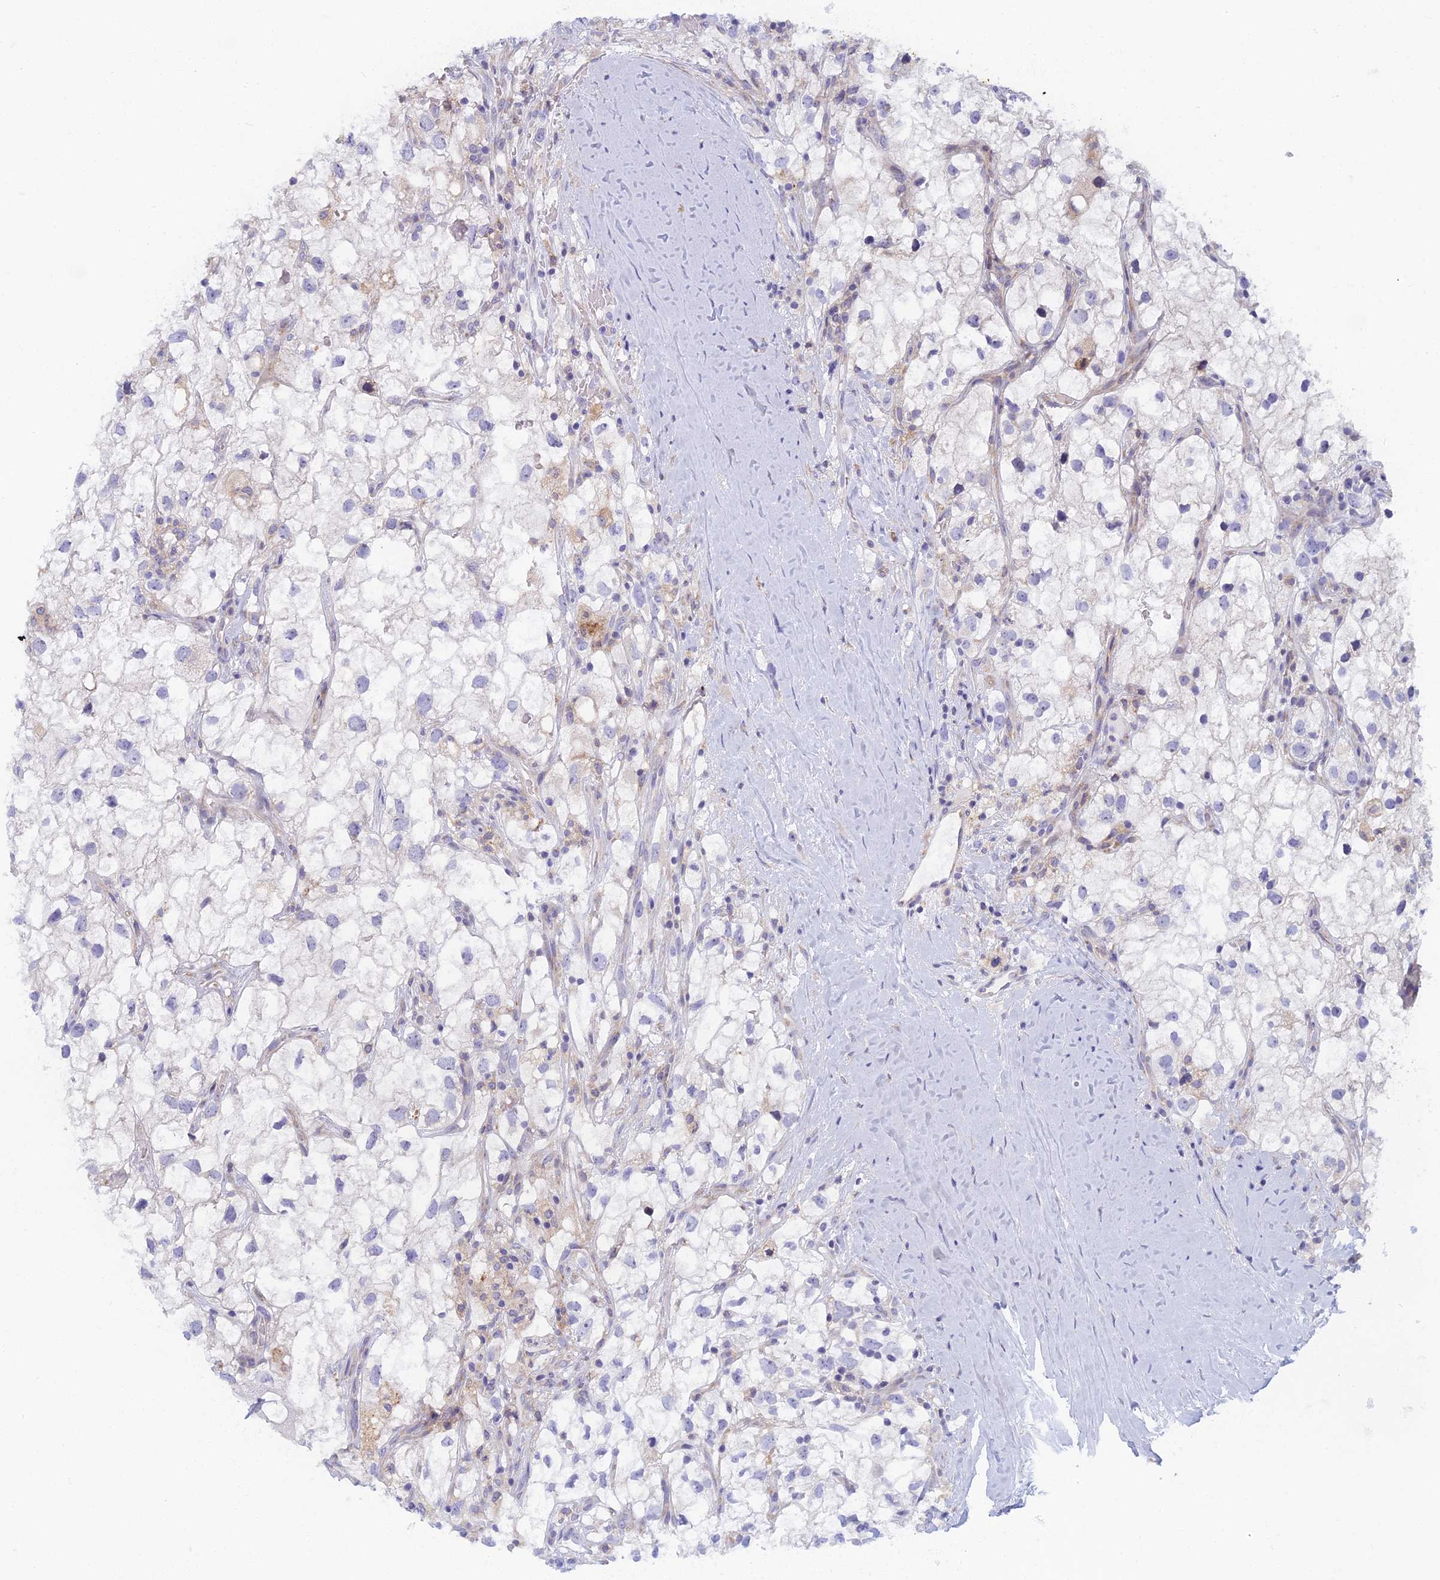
{"staining": {"intensity": "negative", "quantity": "none", "location": "none"}, "tissue": "renal cancer", "cell_type": "Tumor cells", "image_type": "cancer", "snomed": [{"axis": "morphology", "description": "Adenocarcinoma, NOS"}, {"axis": "topography", "description": "Kidney"}], "caption": "The immunohistochemistry (IHC) photomicrograph has no significant staining in tumor cells of adenocarcinoma (renal) tissue.", "gene": "DDX51", "patient": {"sex": "male", "age": 59}}